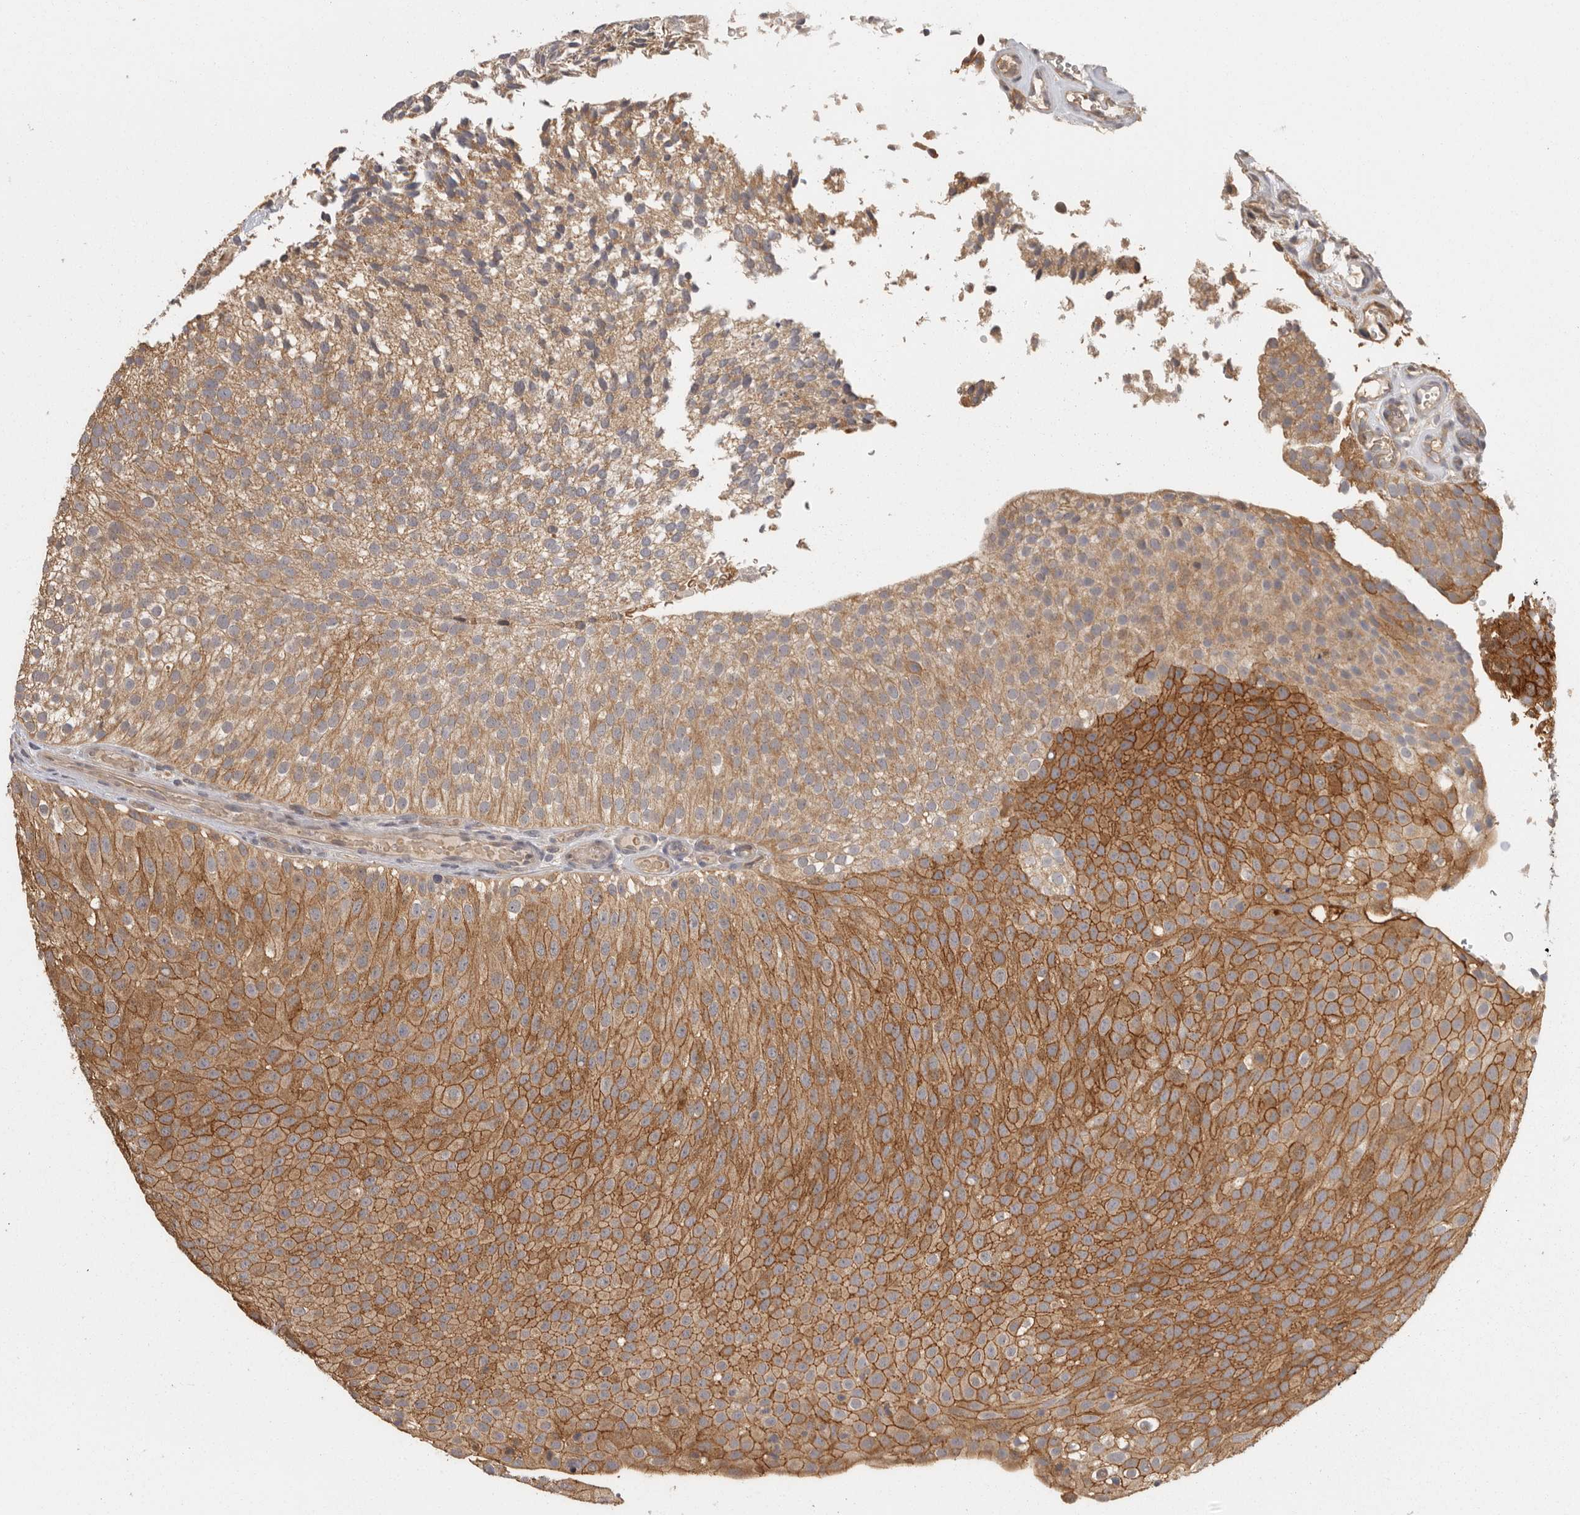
{"staining": {"intensity": "moderate", "quantity": ">75%", "location": "cytoplasmic/membranous"}, "tissue": "urothelial cancer", "cell_type": "Tumor cells", "image_type": "cancer", "snomed": [{"axis": "morphology", "description": "Urothelial carcinoma, Low grade"}, {"axis": "topography", "description": "Urinary bladder"}], "caption": "Immunohistochemistry micrograph of neoplastic tissue: human urothelial cancer stained using IHC shows medium levels of moderate protein expression localized specifically in the cytoplasmic/membranous of tumor cells, appearing as a cytoplasmic/membranous brown color.", "gene": "BAIAP2", "patient": {"sex": "male", "age": 78}}